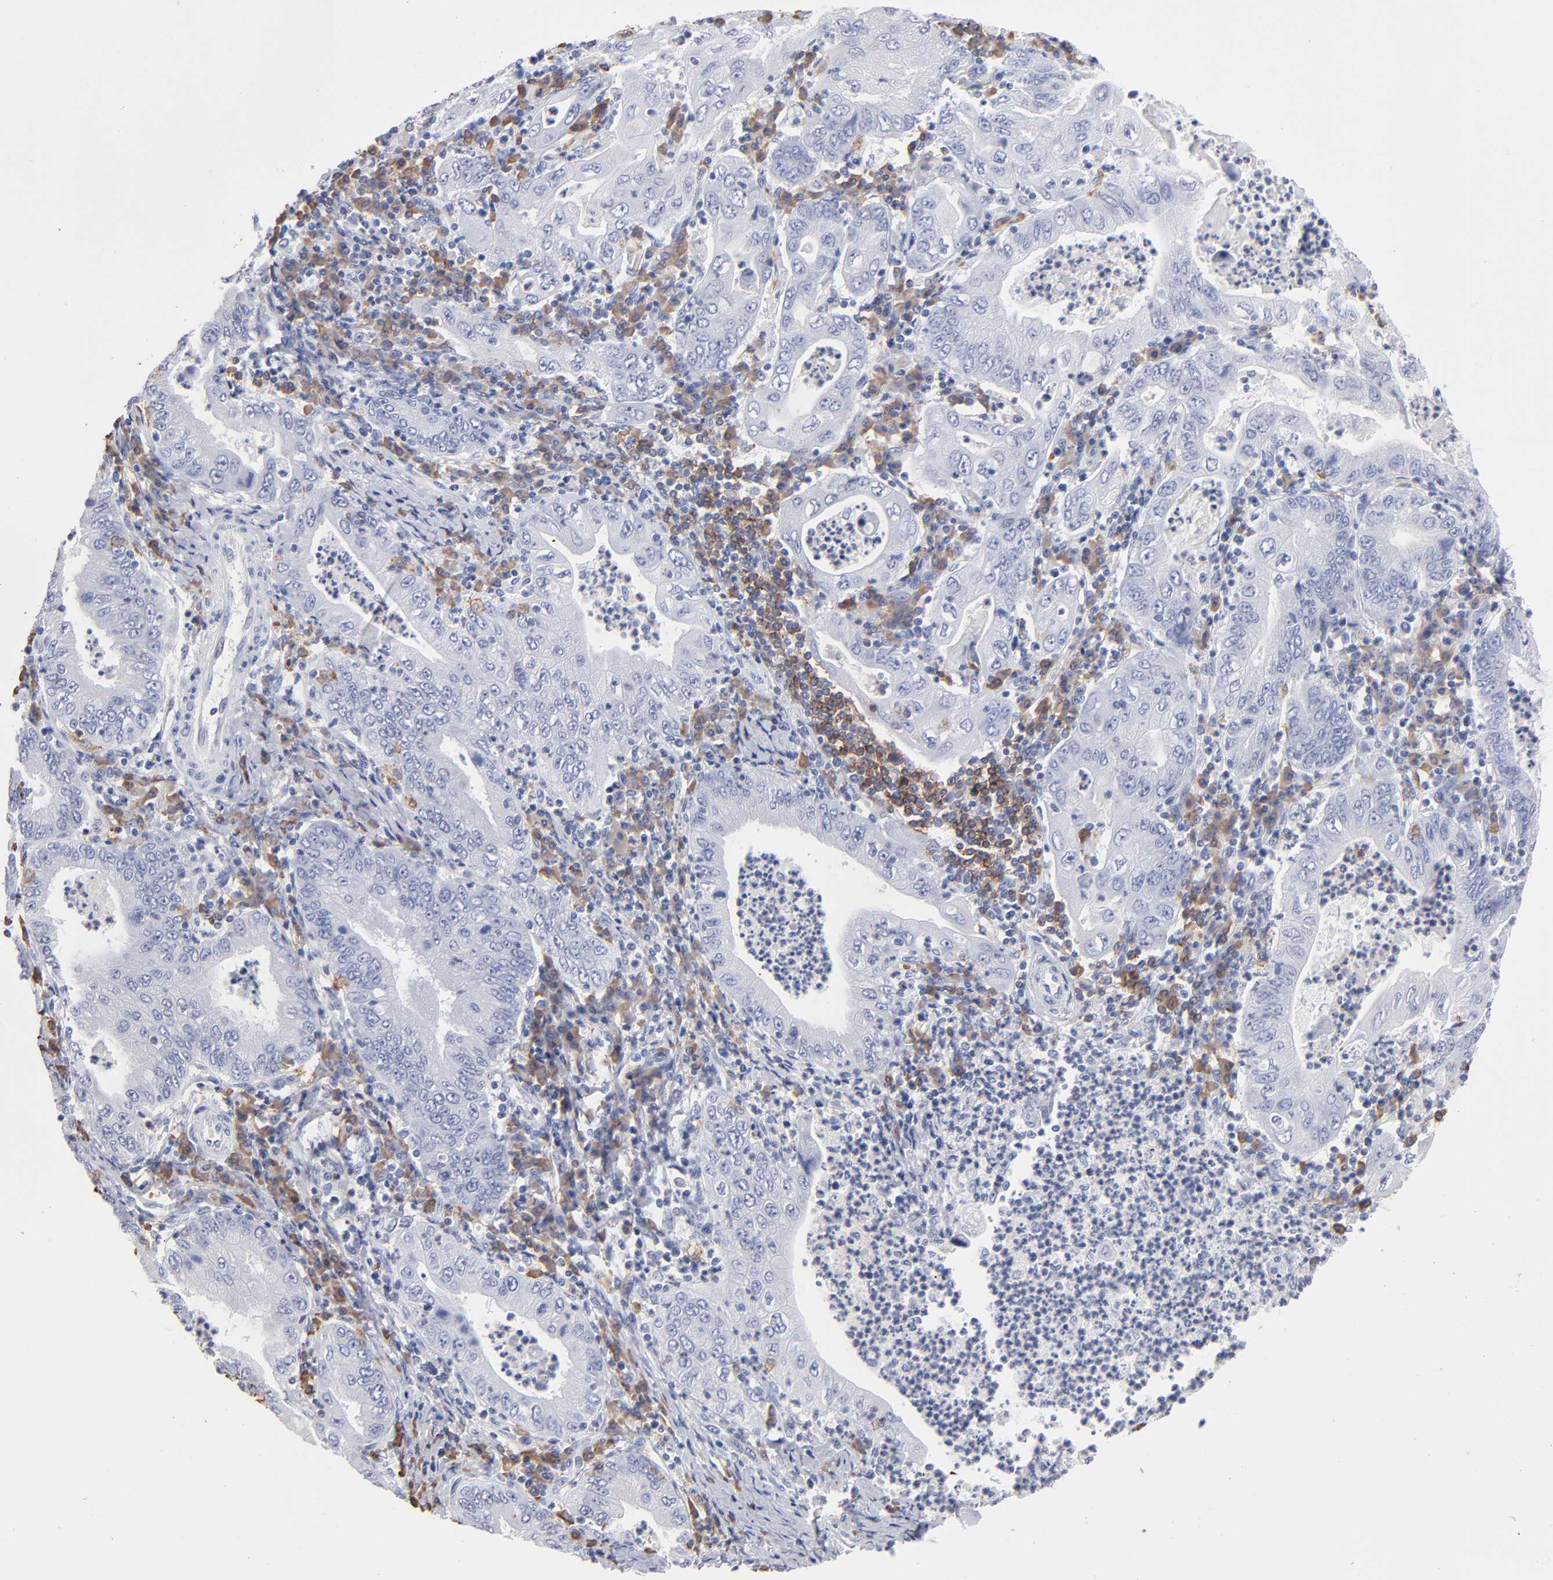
{"staining": {"intensity": "negative", "quantity": "none", "location": "none"}, "tissue": "stomach cancer", "cell_type": "Tumor cells", "image_type": "cancer", "snomed": [{"axis": "morphology", "description": "Normal tissue, NOS"}, {"axis": "morphology", "description": "Adenocarcinoma, NOS"}, {"axis": "topography", "description": "Esophagus"}, {"axis": "topography", "description": "Stomach, upper"}, {"axis": "topography", "description": "Peripheral nerve tissue"}], "caption": "Protein analysis of stomach adenocarcinoma exhibits no significant staining in tumor cells. The staining was performed using DAB to visualize the protein expression in brown, while the nuclei were stained in blue with hematoxylin (Magnification: 20x).", "gene": "LAT2", "patient": {"sex": "male", "age": 62}}